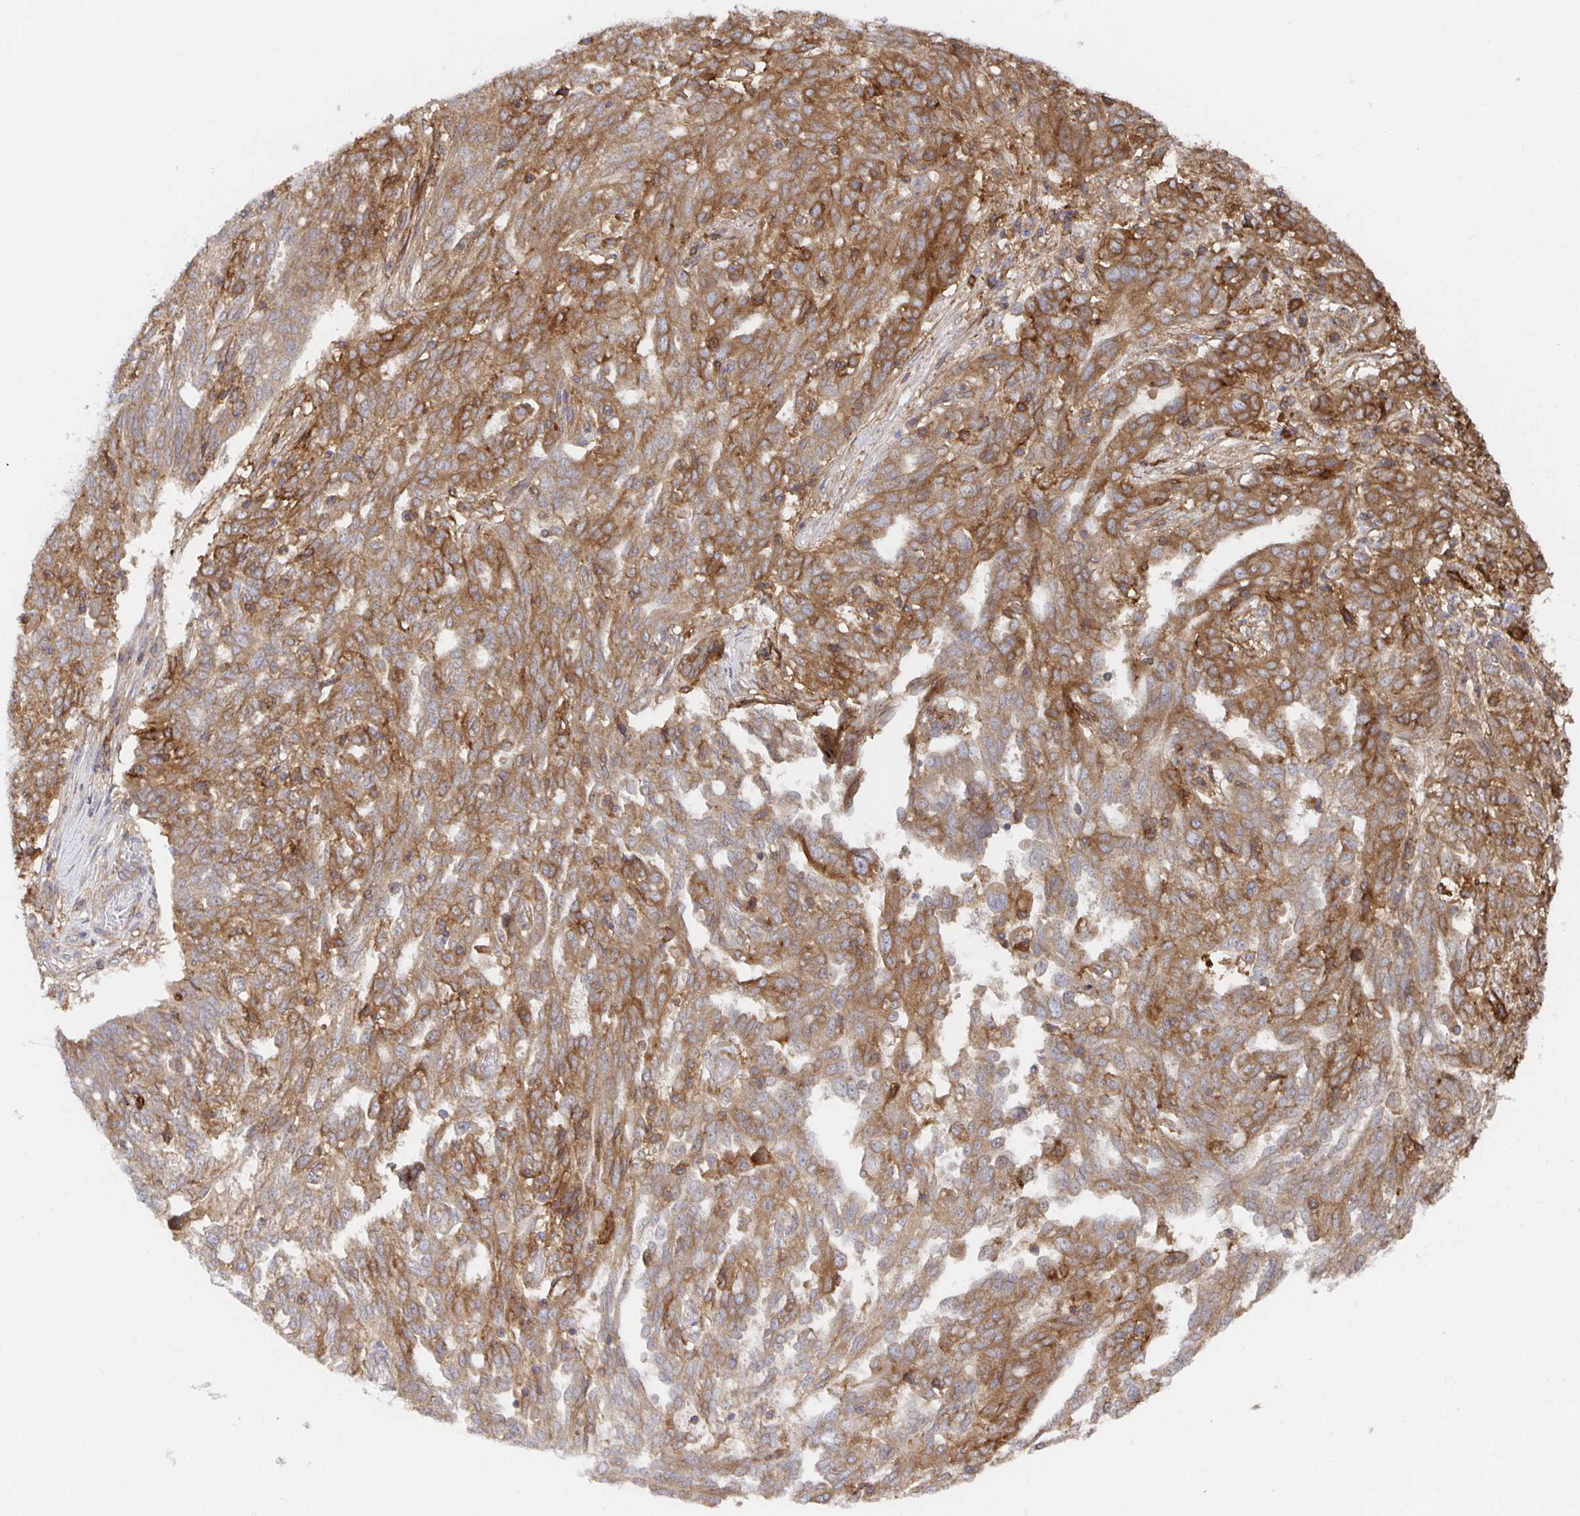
{"staining": {"intensity": "moderate", "quantity": ">75%", "location": "cytoplasmic/membranous"}, "tissue": "ovarian cancer", "cell_type": "Tumor cells", "image_type": "cancer", "snomed": [{"axis": "morphology", "description": "Cystadenocarcinoma, serous, NOS"}, {"axis": "topography", "description": "Ovary"}], "caption": "Immunohistochemical staining of human ovarian cancer exhibits medium levels of moderate cytoplasmic/membranous staining in about >75% of tumor cells. (DAB IHC, brown staining for protein, blue staining for nuclei).", "gene": "BAD", "patient": {"sex": "female", "age": 67}}